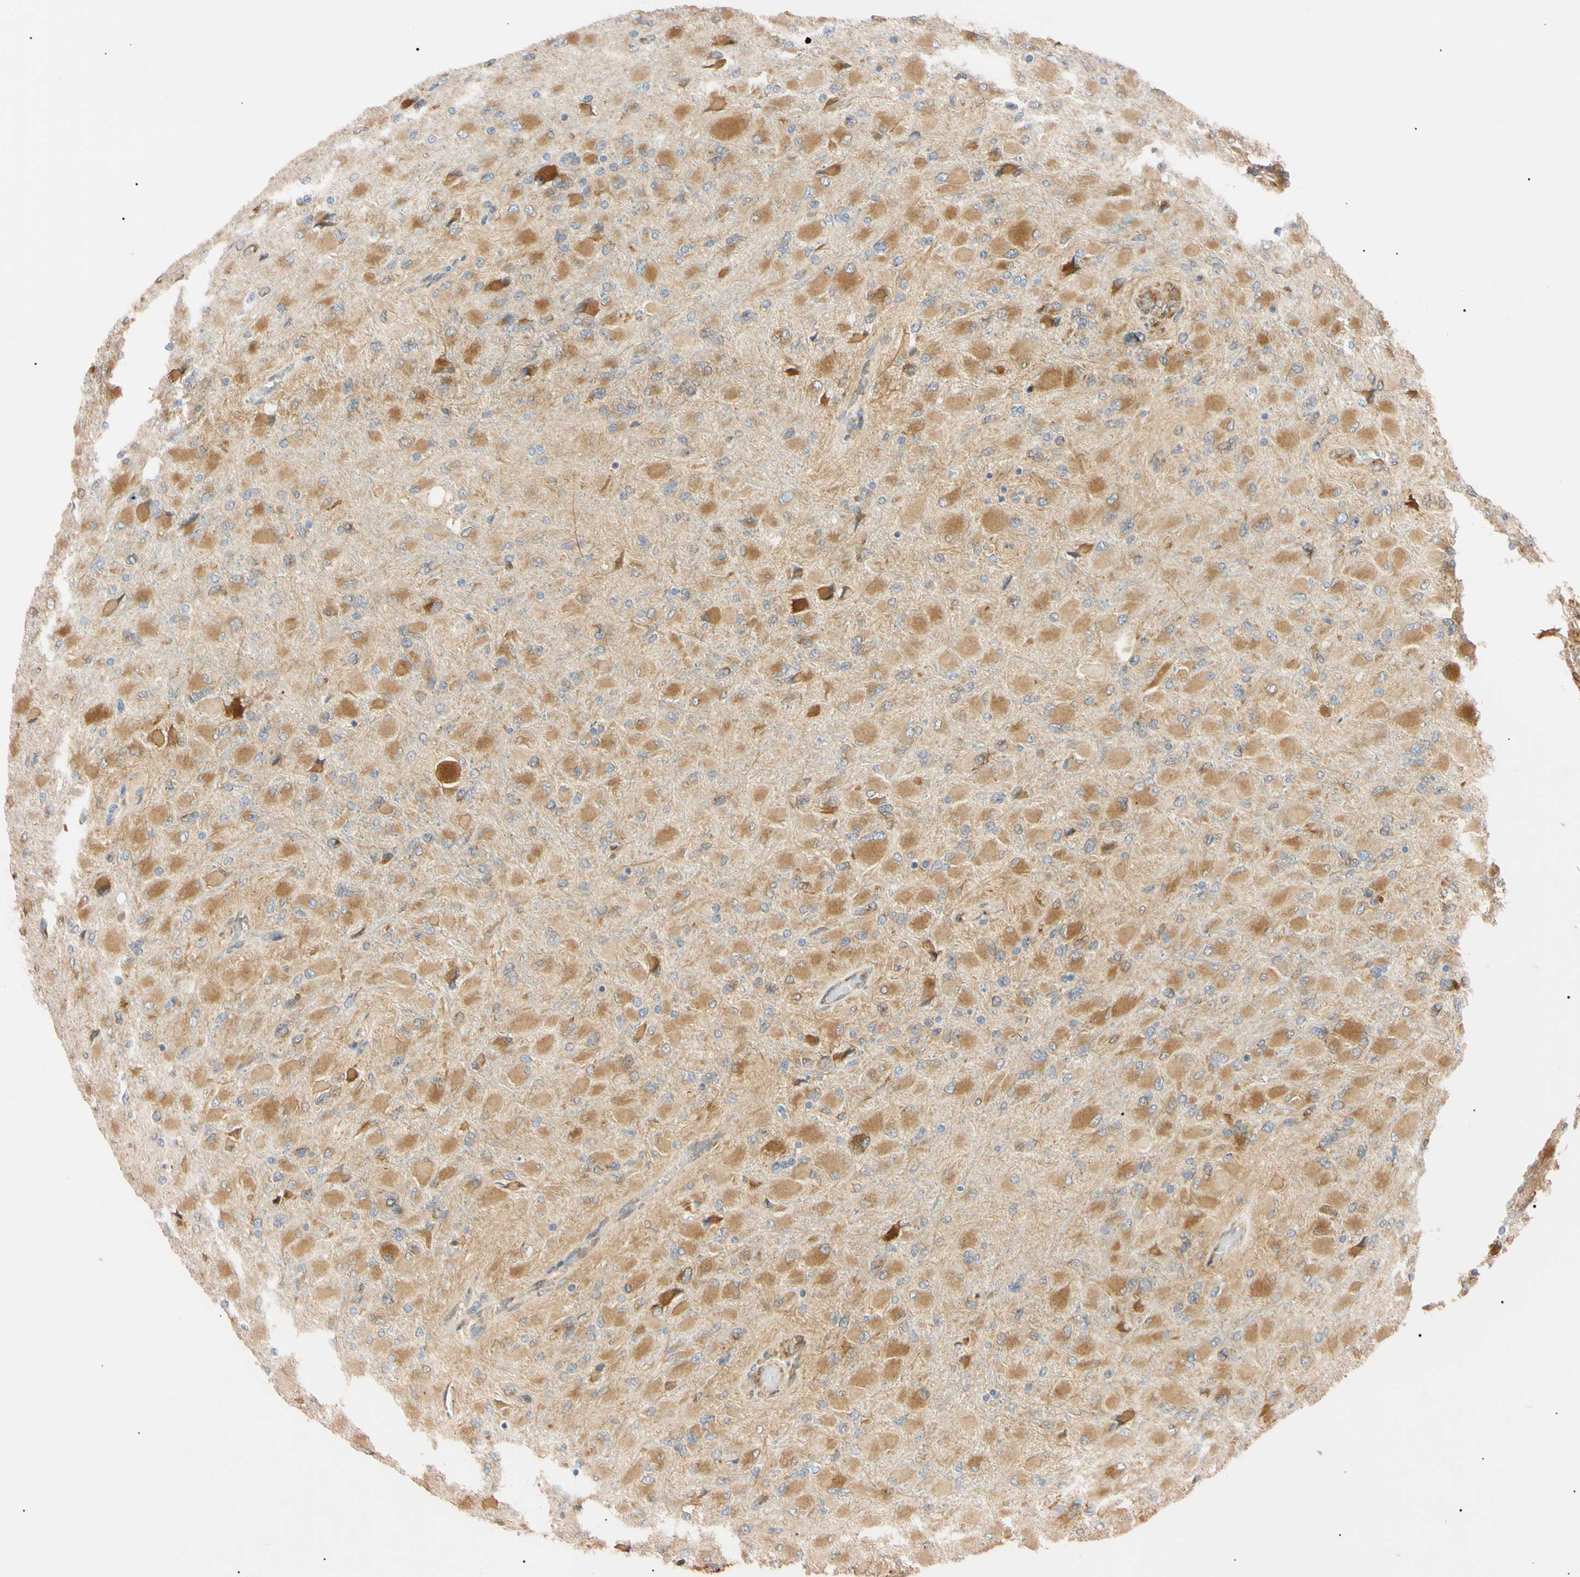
{"staining": {"intensity": "moderate", "quantity": ">75%", "location": "cytoplasmic/membranous"}, "tissue": "glioma", "cell_type": "Tumor cells", "image_type": "cancer", "snomed": [{"axis": "morphology", "description": "Glioma, malignant, High grade"}, {"axis": "topography", "description": "Cerebral cortex"}], "caption": "Human glioma stained with a protein marker reveals moderate staining in tumor cells.", "gene": "IER3IP1", "patient": {"sex": "female", "age": 36}}